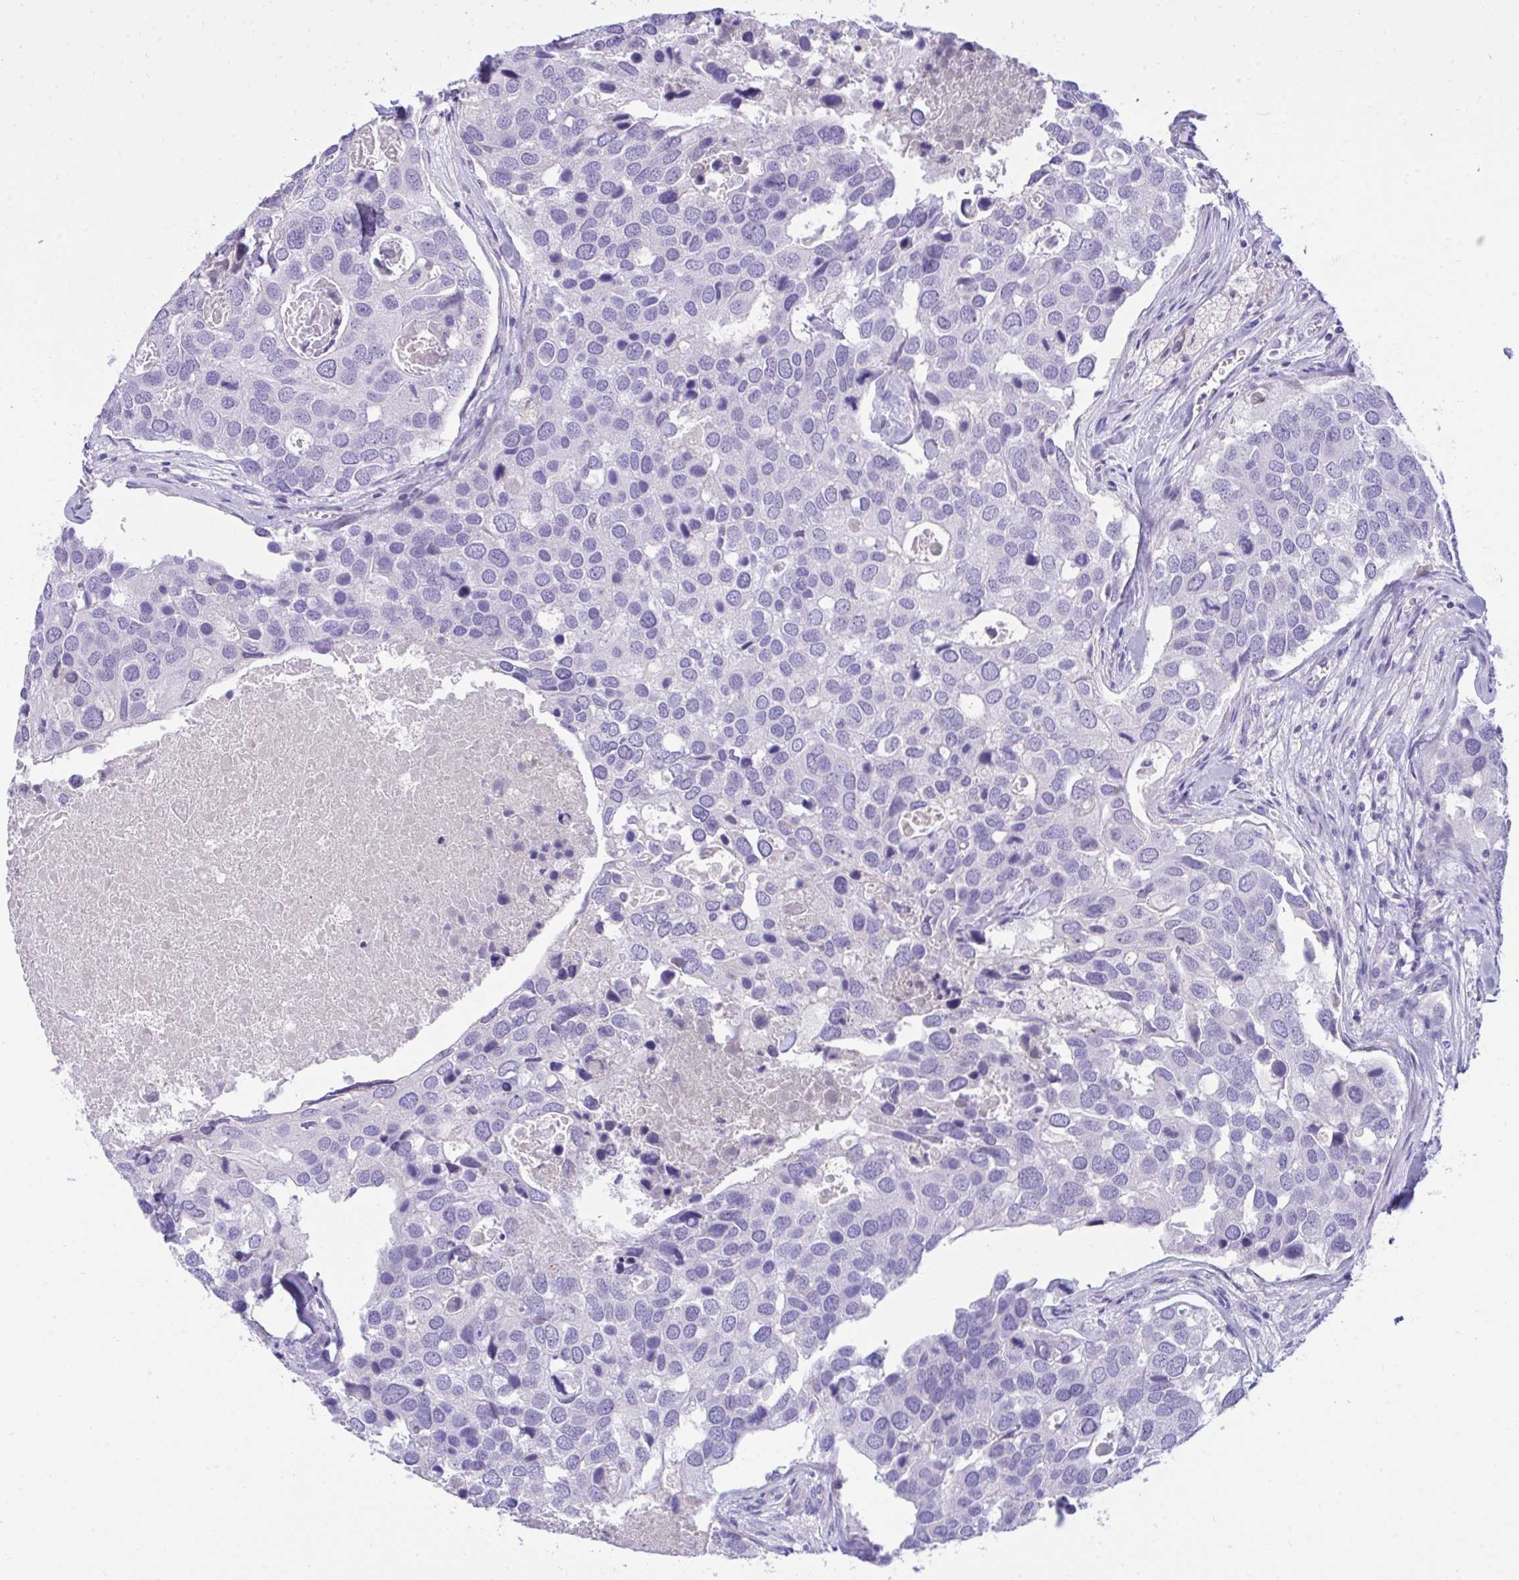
{"staining": {"intensity": "negative", "quantity": "none", "location": "none"}, "tissue": "breast cancer", "cell_type": "Tumor cells", "image_type": "cancer", "snomed": [{"axis": "morphology", "description": "Duct carcinoma"}, {"axis": "topography", "description": "Breast"}], "caption": "Tumor cells show no significant protein positivity in infiltrating ductal carcinoma (breast).", "gene": "TMCO5A", "patient": {"sex": "female", "age": 83}}